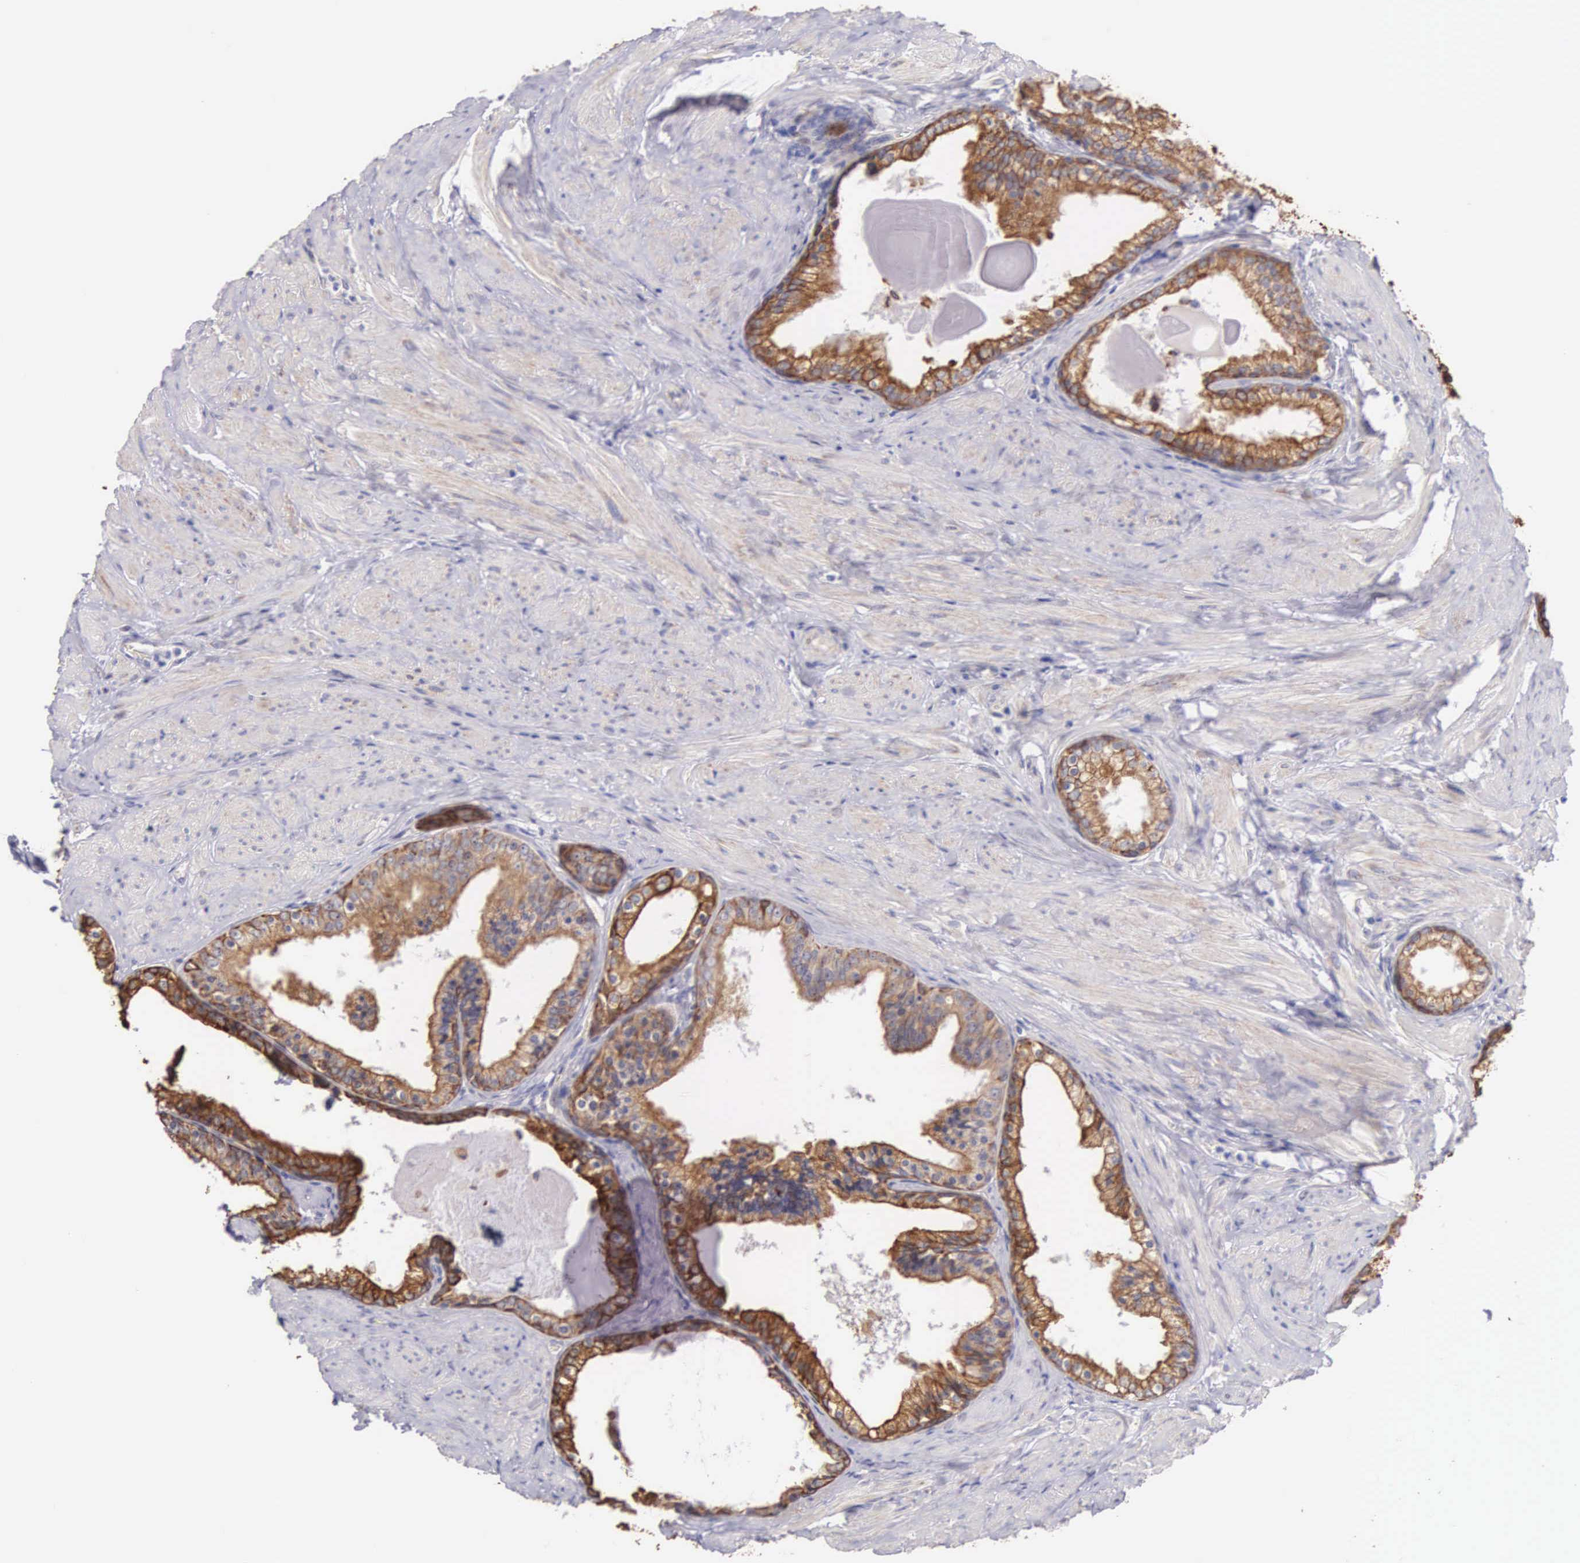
{"staining": {"intensity": "moderate", "quantity": ">75%", "location": "cytoplasmic/membranous"}, "tissue": "prostate", "cell_type": "Glandular cells", "image_type": "normal", "snomed": [{"axis": "morphology", "description": "Normal tissue, NOS"}, {"axis": "topography", "description": "Prostate"}], "caption": "Prostate stained with DAB immunohistochemistry (IHC) reveals medium levels of moderate cytoplasmic/membranous positivity in about >75% of glandular cells. The staining is performed using DAB (3,3'-diaminobenzidine) brown chromogen to label protein expression. The nuclei are counter-stained blue using hematoxylin.", "gene": "PIR", "patient": {"sex": "male", "age": 65}}